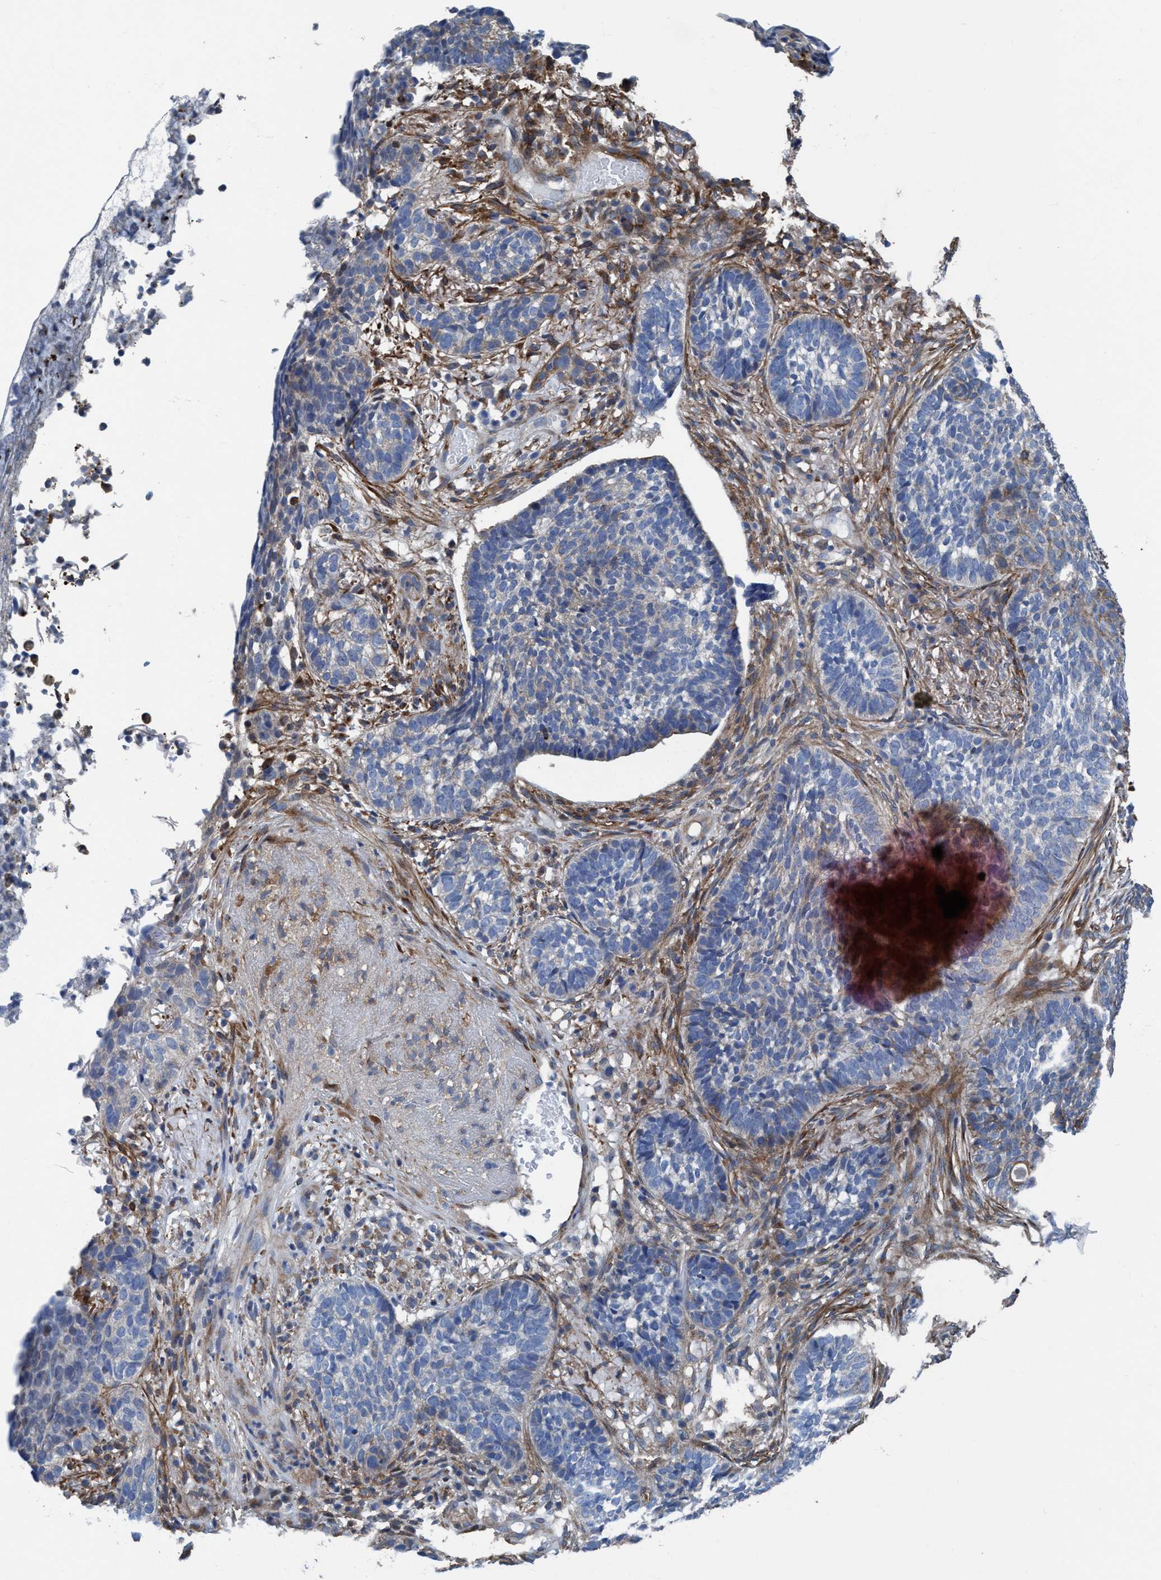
{"staining": {"intensity": "negative", "quantity": "none", "location": "none"}, "tissue": "skin cancer", "cell_type": "Tumor cells", "image_type": "cancer", "snomed": [{"axis": "morphology", "description": "Basal cell carcinoma"}, {"axis": "topography", "description": "Skin"}], "caption": "Protein analysis of basal cell carcinoma (skin) displays no significant staining in tumor cells.", "gene": "NMT1", "patient": {"sex": "male", "age": 85}}